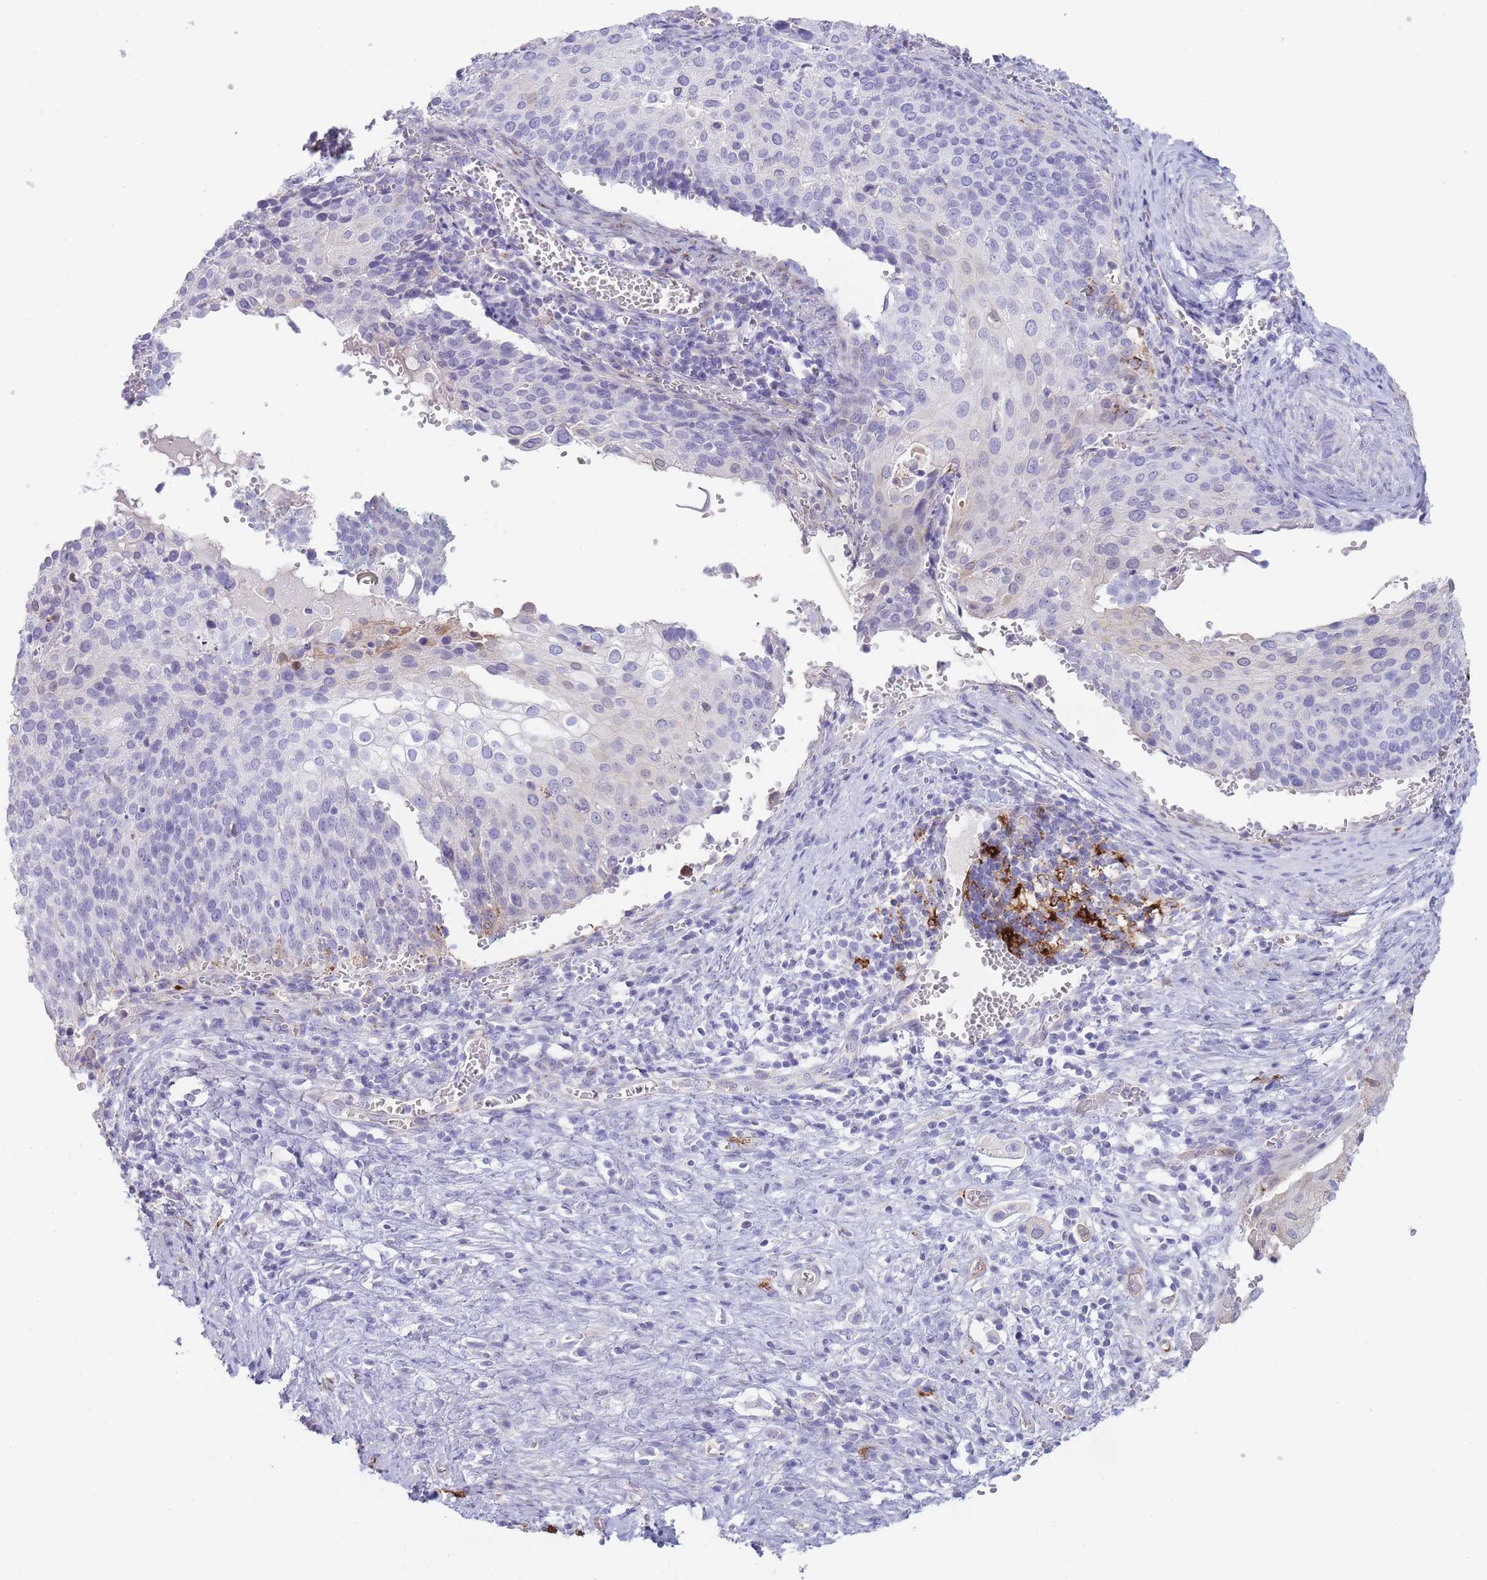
{"staining": {"intensity": "negative", "quantity": "none", "location": "none"}, "tissue": "cervical cancer", "cell_type": "Tumor cells", "image_type": "cancer", "snomed": [{"axis": "morphology", "description": "Squamous cell carcinoma, NOS"}, {"axis": "topography", "description": "Cervix"}], "caption": "IHC histopathology image of squamous cell carcinoma (cervical) stained for a protein (brown), which demonstrates no positivity in tumor cells.", "gene": "UTP14A", "patient": {"sex": "female", "age": 44}}